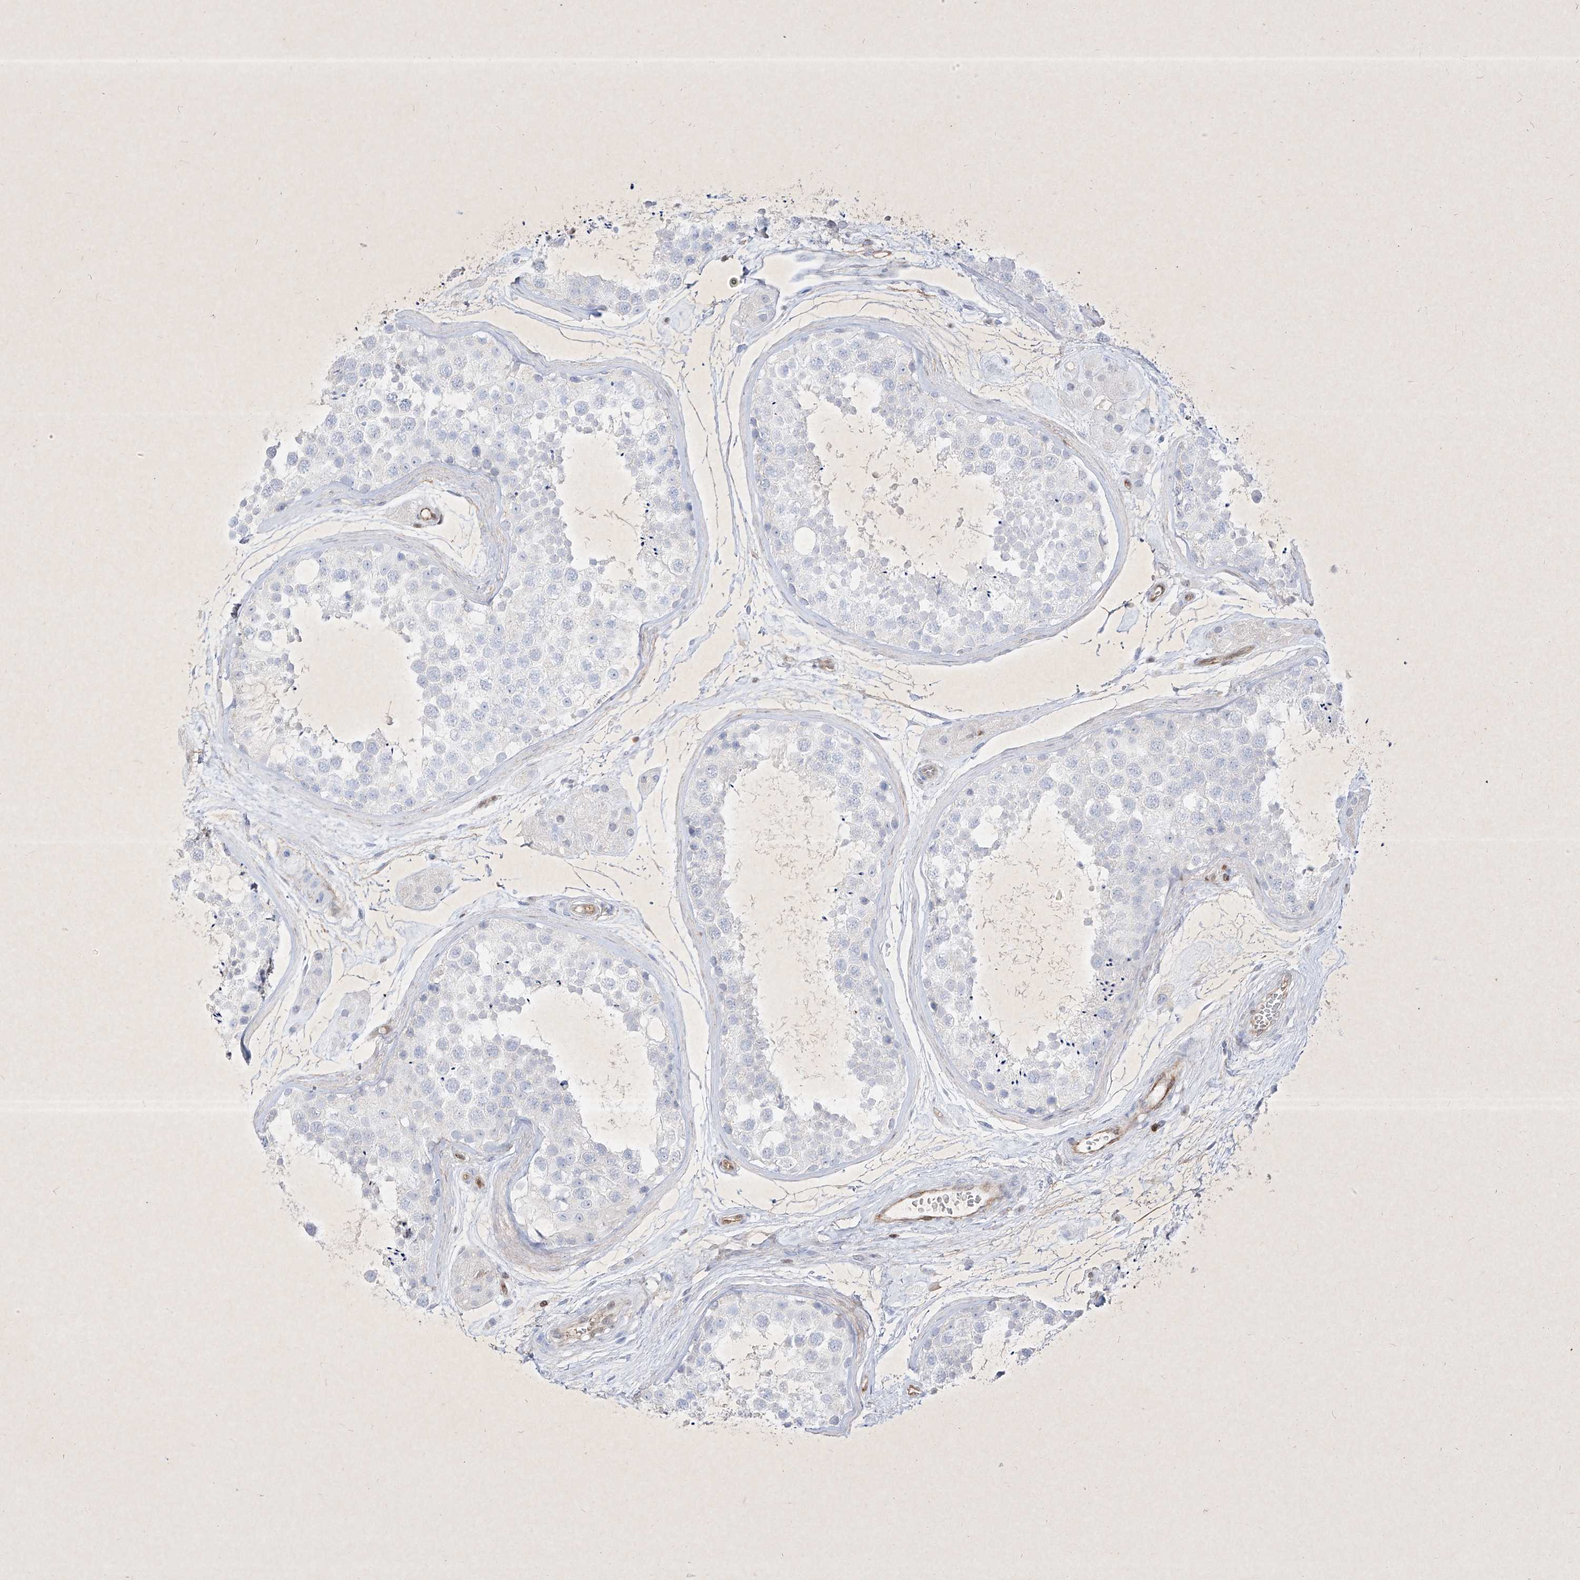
{"staining": {"intensity": "negative", "quantity": "none", "location": "none"}, "tissue": "testis", "cell_type": "Cells in seminiferous ducts", "image_type": "normal", "snomed": [{"axis": "morphology", "description": "Normal tissue, NOS"}, {"axis": "topography", "description": "Testis"}], "caption": "High magnification brightfield microscopy of normal testis stained with DAB (3,3'-diaminobenzidine) (brown) and counterstained with hematoxylin (blue): cells in seminiferous ducts show no significant positivity. (DAB immunohistochemistry visualized using brightfield microscopy, high magnification).", "gene": "PSMB10", "patient": {"sex": "male", "age": 56}}